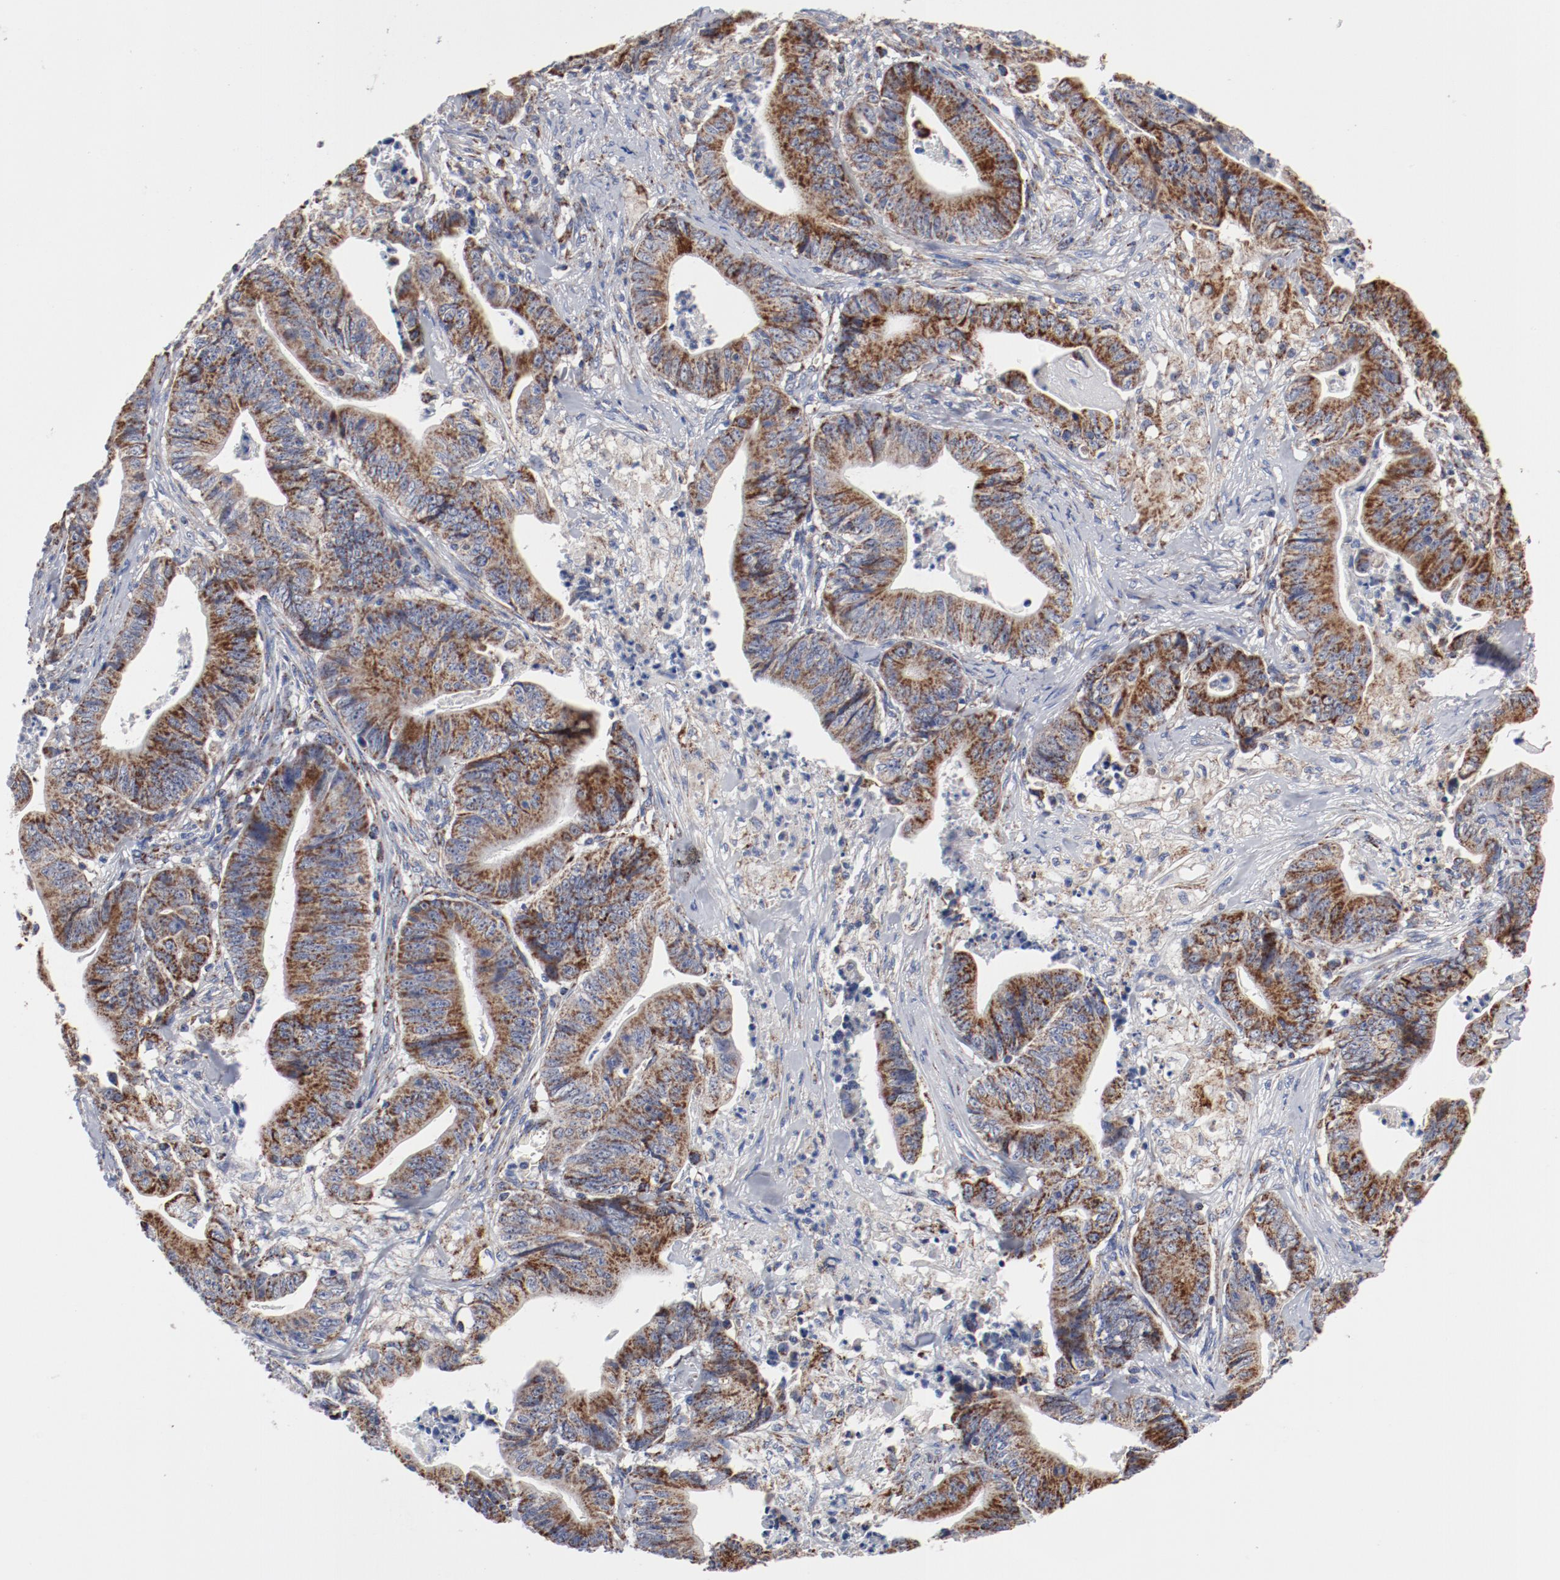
{"staining": {"intensity": "moderate", "quantity": ">75%", "location": "cytoplasmic/membranous"}, "tissue": "stomach cancer", "cell_type": "Tumor cells", "image_type": "cancer", "snomed": [{"axis": "morphology", "description": "Adenocarcinoma, NOS"}, {"axis": "topography", "description": "Stomach, lower"}], "caption": "Adenocarcinoma (stomach) stained with immunohistochemistry (IHC) demonstrates moderate cytoplasmic/membranous staining in about >75% of tumor cells. The protein is shown in brown color, while the nuclei are stained blue.", "gene": "NDUFV2", "patient": {"sex": "female", "age": 86}}